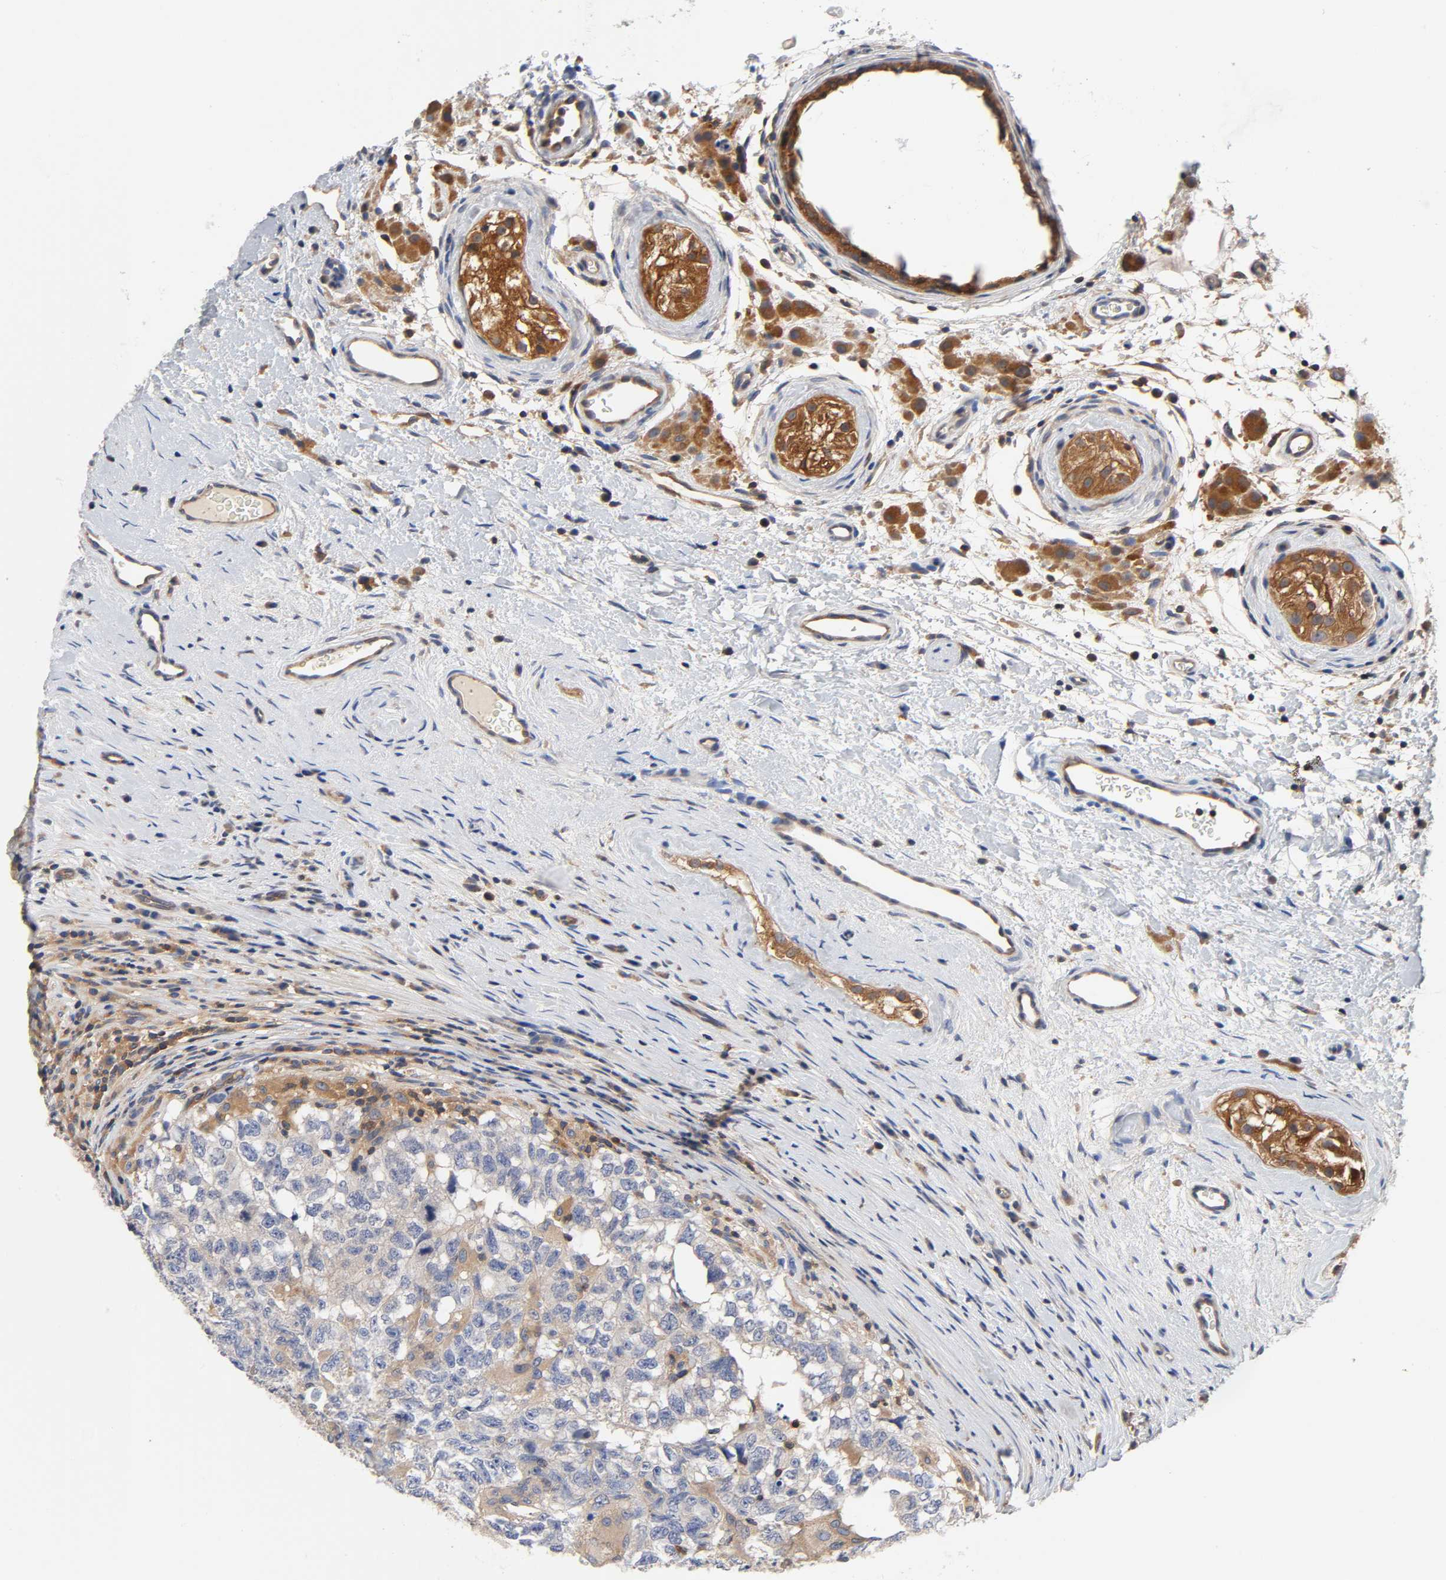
{"staining": {"intensity": "moderate", "quantity": ">75%", "location": "cytoplasmic/membranous"}, "tissue": "testis cancer", "cell_type": "Tumor cells", "image_type": "cancer", "snomed": [{"axis": "morphology", "description": "Carcinoma, Embryonal, NOS"}, {"axis": "topography", "description": "Testis"}], "caption": "Immunohistochemical staining of human testis cancer demonstrates medium levels of moderate cytoplasmic/membranous protein positivity in approximately >75% of tumor cells. The staining was performed using DAB to visualize the protein expression in brown, while the nuclei were stained in blue with hematoxylin (Magnification: 20x).", "gene": "PRKAB1", "patient": {"sex": "male", "age": 21}}